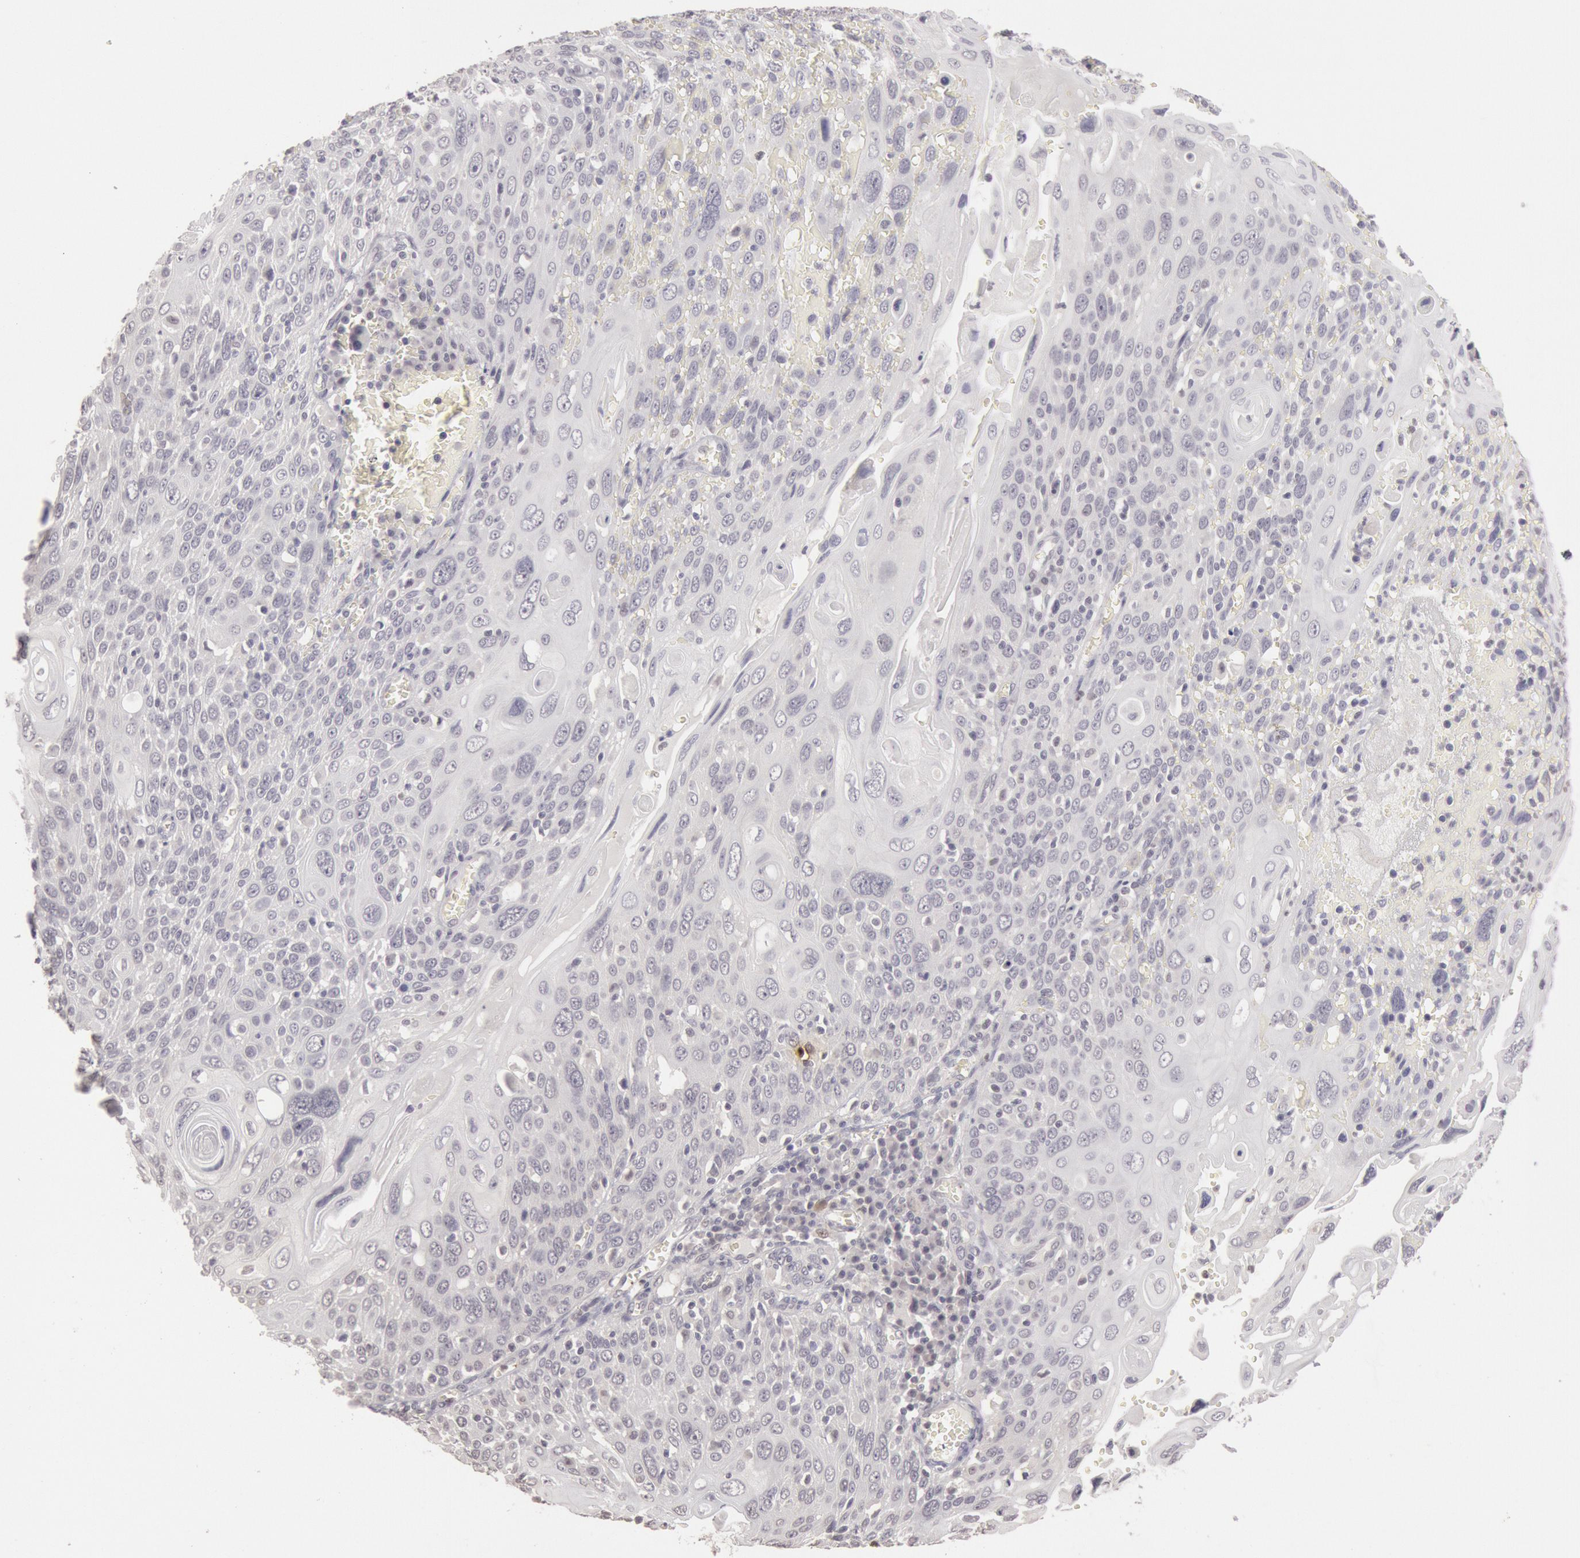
{"staining": {"intensity": "negative", "quantity": "none", "location": "none"}, "tissue": "cervical cancer", "cell_type": "Tumor cells", "image_type": "cancer", "snomed": [{"axis": "morphology", "description": "Squamous cell carcinoma, NOS"}, {"axis": "topography", "description": "Cervix"}], "caption": "Tumor cells show no significant protein expression in cervical cancer. (DAB (3,3'-diaminobenzidine) immunohistochemistry, high magnification).", "gene": "RIMBP3C", "patient": {"sex": "female", "age": 54}}